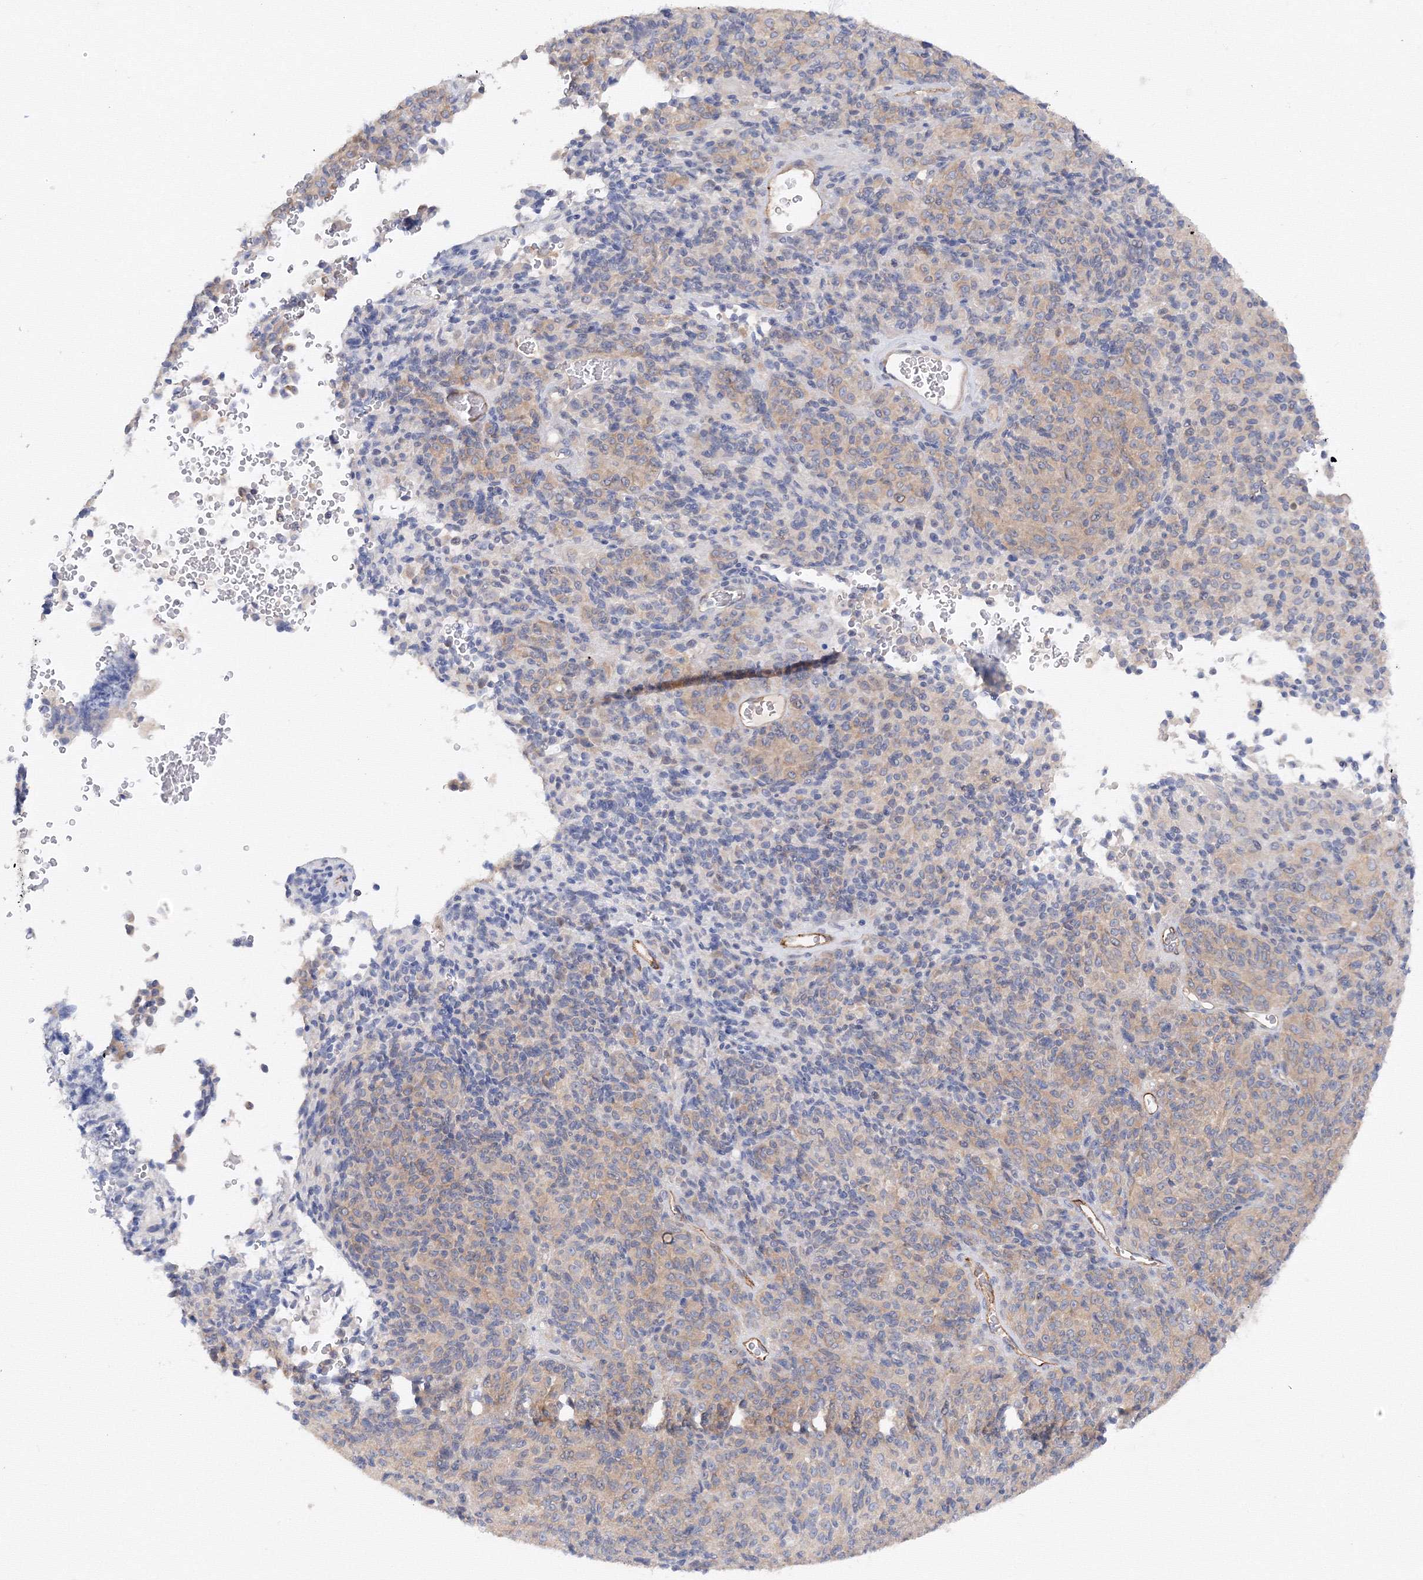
{"staining": {"intensity": "weak", "quantity": "25%-75%", "location": "cytoplasmic/membranous"}, "tissue": "melanoma", "cell_type": "Tumor cells", "image_type": "cancer", "snomed": [{"axis": "morphology", "description": "Malignant melanoma, Metastatic site"}, {"axis": "topography", "description": "Brain"}], "caption": "Protein expression by immunohistochemistry (IHC) demonstrates weak cytoplasmic/membranous positivity in approximately 25%-75% of tumor cells in malignant melanoma (metastatic site). (DAB (3,3'-diaminobenzidine) IHC, brown staining for protein, blue staining for nuclei).", "gene": "DIS3L2", "patient": {"sex": "female", "age": 56}}